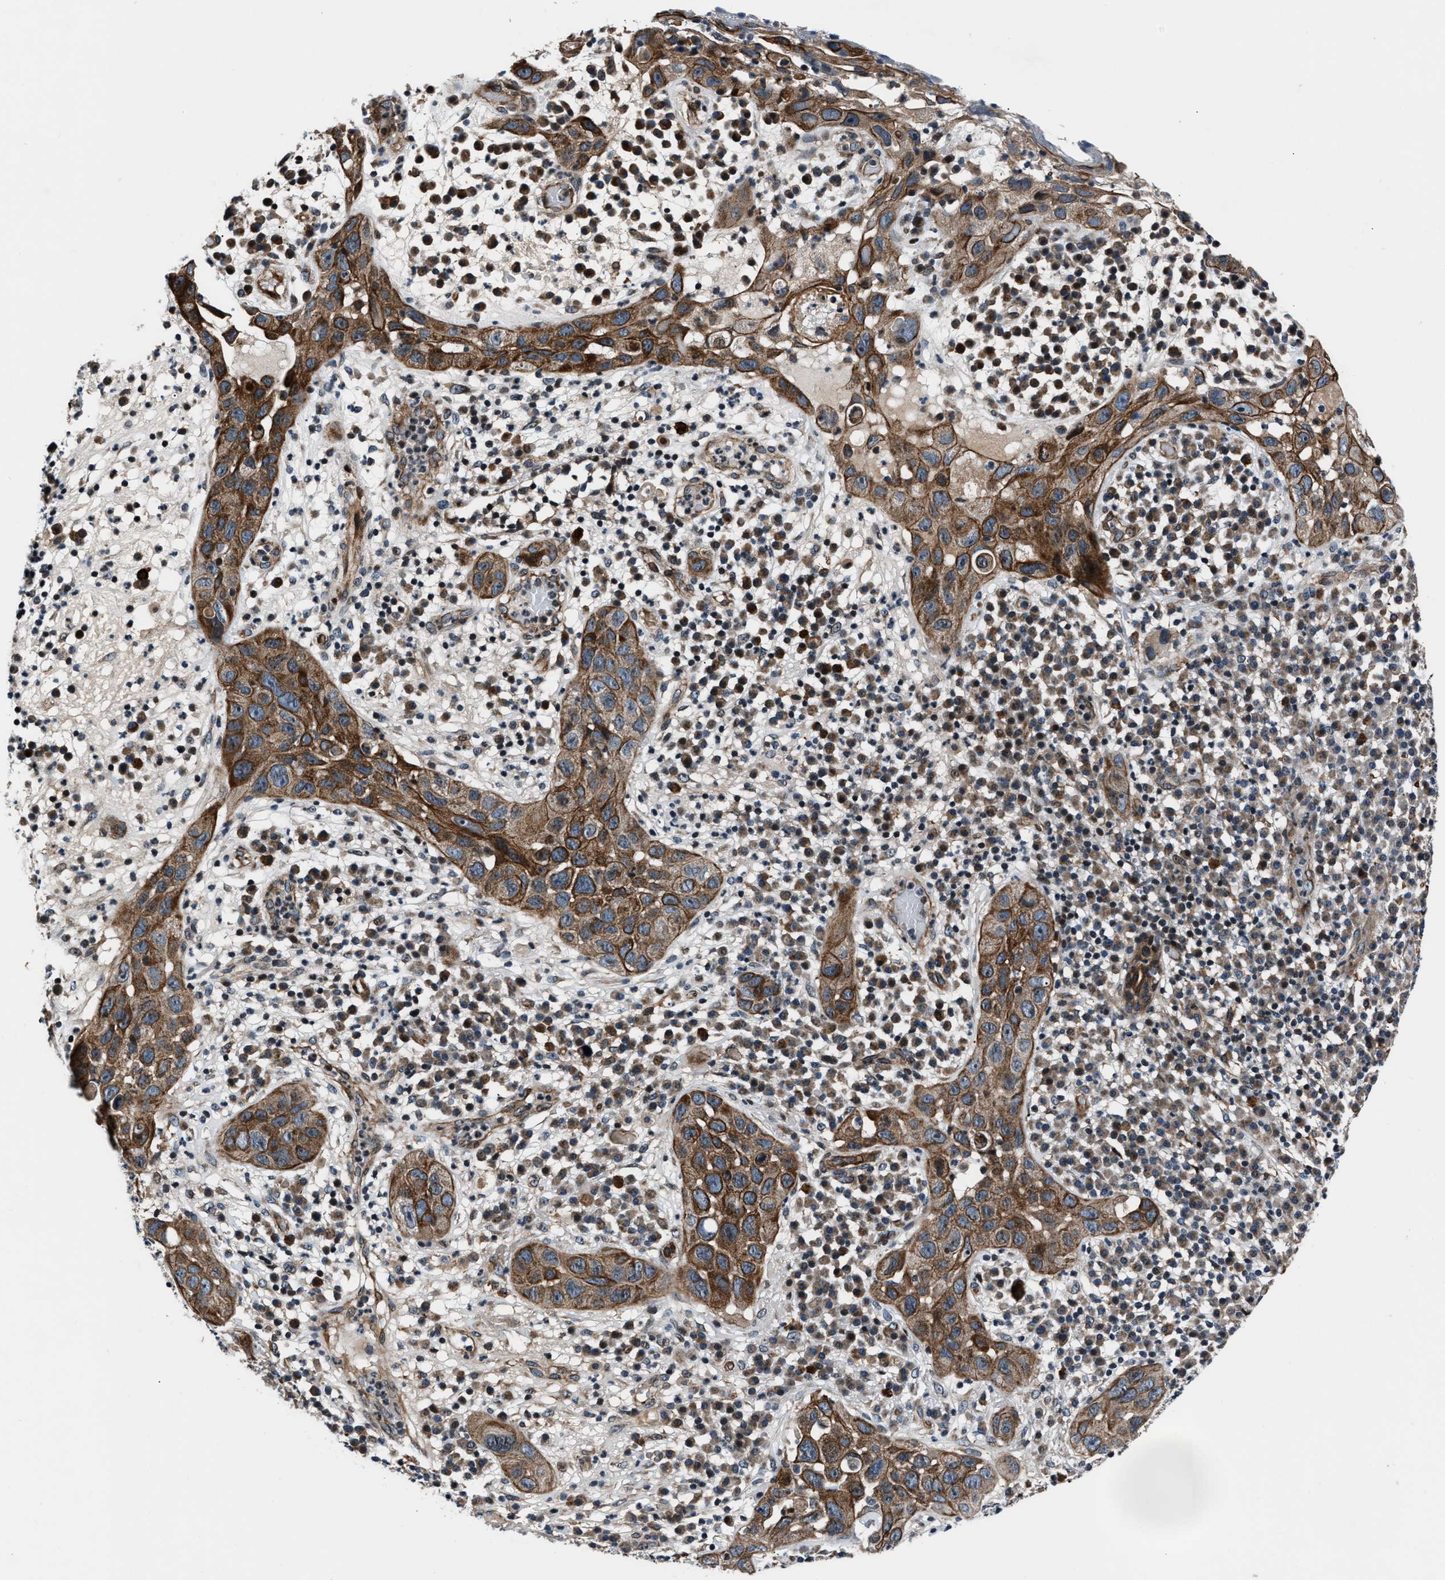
{"staining": {"intensity": "moderate", "quantity": ">75%", "location": "cytoplasmic/membranous"}, "tissue": "skin cancer", "cell_type": "Tumor cells", "image_type": "cancer", "snomed": [{"axis": "morphology", "description": "Squamous cell carcinoma in situ, NOS"}, {"axis": "morphology", "description": "Squamous cell carcinoma, NOS"}, {"axis": "topography", "description": "Skin"}], "caption": "Approximately >75% of tumor cells in human squamous cell carcinoma (skin) exhibit moderate cytoplasmic/membranous protein expression as visualized by brown immunohistochemical staining.", "gene": "DYNC2I1", "patient": {"sex": "male", "age": 93}}